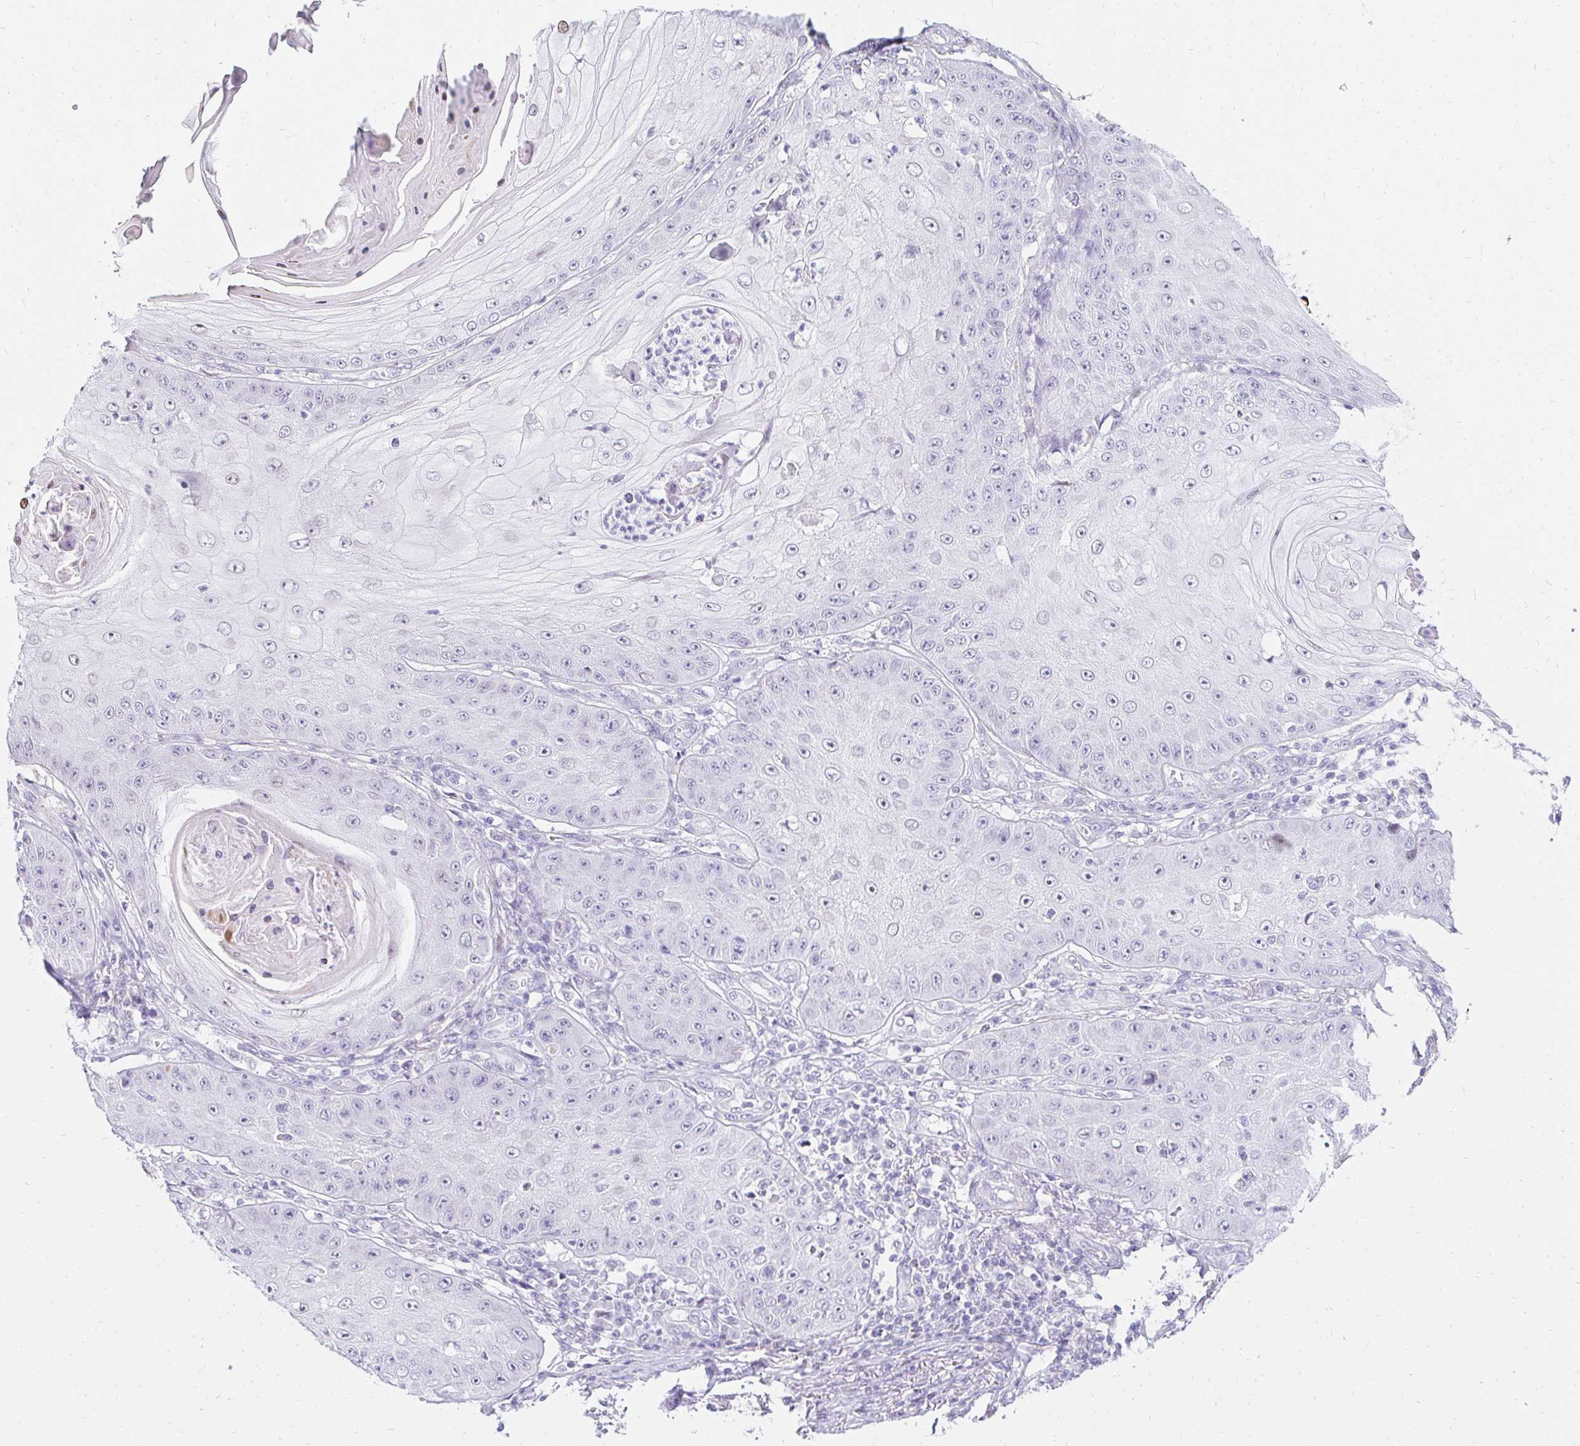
{"staining": {"intensity": "negative", "quantity": "none", "location": "none"}, "tissue": "skin cancer", "cell_type": "Tumor cells", "image_type": "cancer", "snomed": [{"axis": "morphology", "description": "Squamous cell carcinoma, NOS"}, {"axis": "topography", "description": "Skin"}], "caption": "High magnification brightfield microscopy of skin cancer (squamous cell carcinoma) stained with DAB (3,3'-diaminobenzidine) (brown) and counterstained with hematoxylin (blue): tumor cells show no significant positivity.", "gene": "CAPSL", "patient": {"sex": "male", "age": 70}}